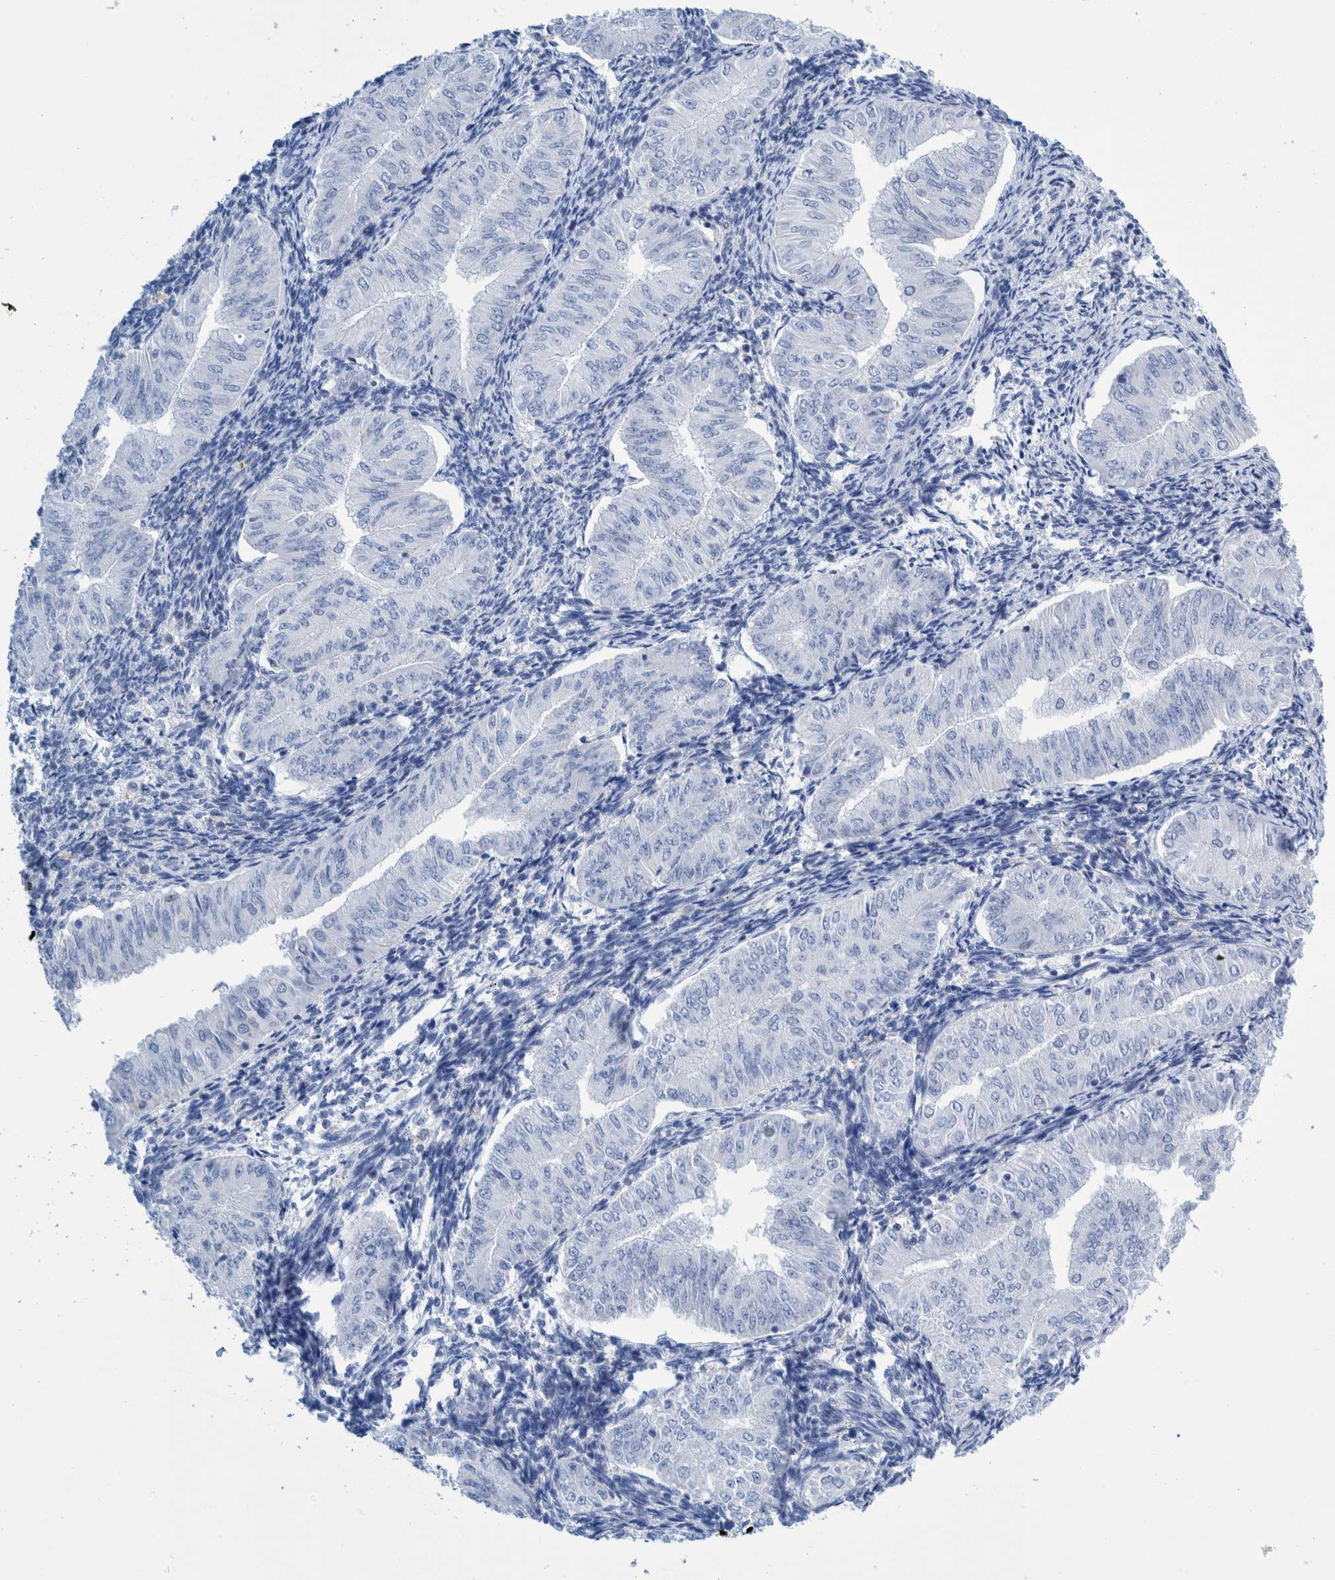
{"staining": {"intensity": "negative", "quantity": "none", "location": "none"}, "tissue": "endometrial cancer", "cell_type": "Tumor cells", "image_type": "cancer", "snomed": [{"axis": "morphology", "description": "Normal tissue, NOS"}, {"axis": "morphology", "description": "Adenocarcinoma, NOS"}, {"axis": "topography", "description": "Endometrium"}], "caption": "IHC photomicrograph of endometrial adenocarcinoma stained for a protein (brown), which displays no expression in tumor cells.", "gene": "KRT14", "patient": {"sex": "female", "age": 53}}